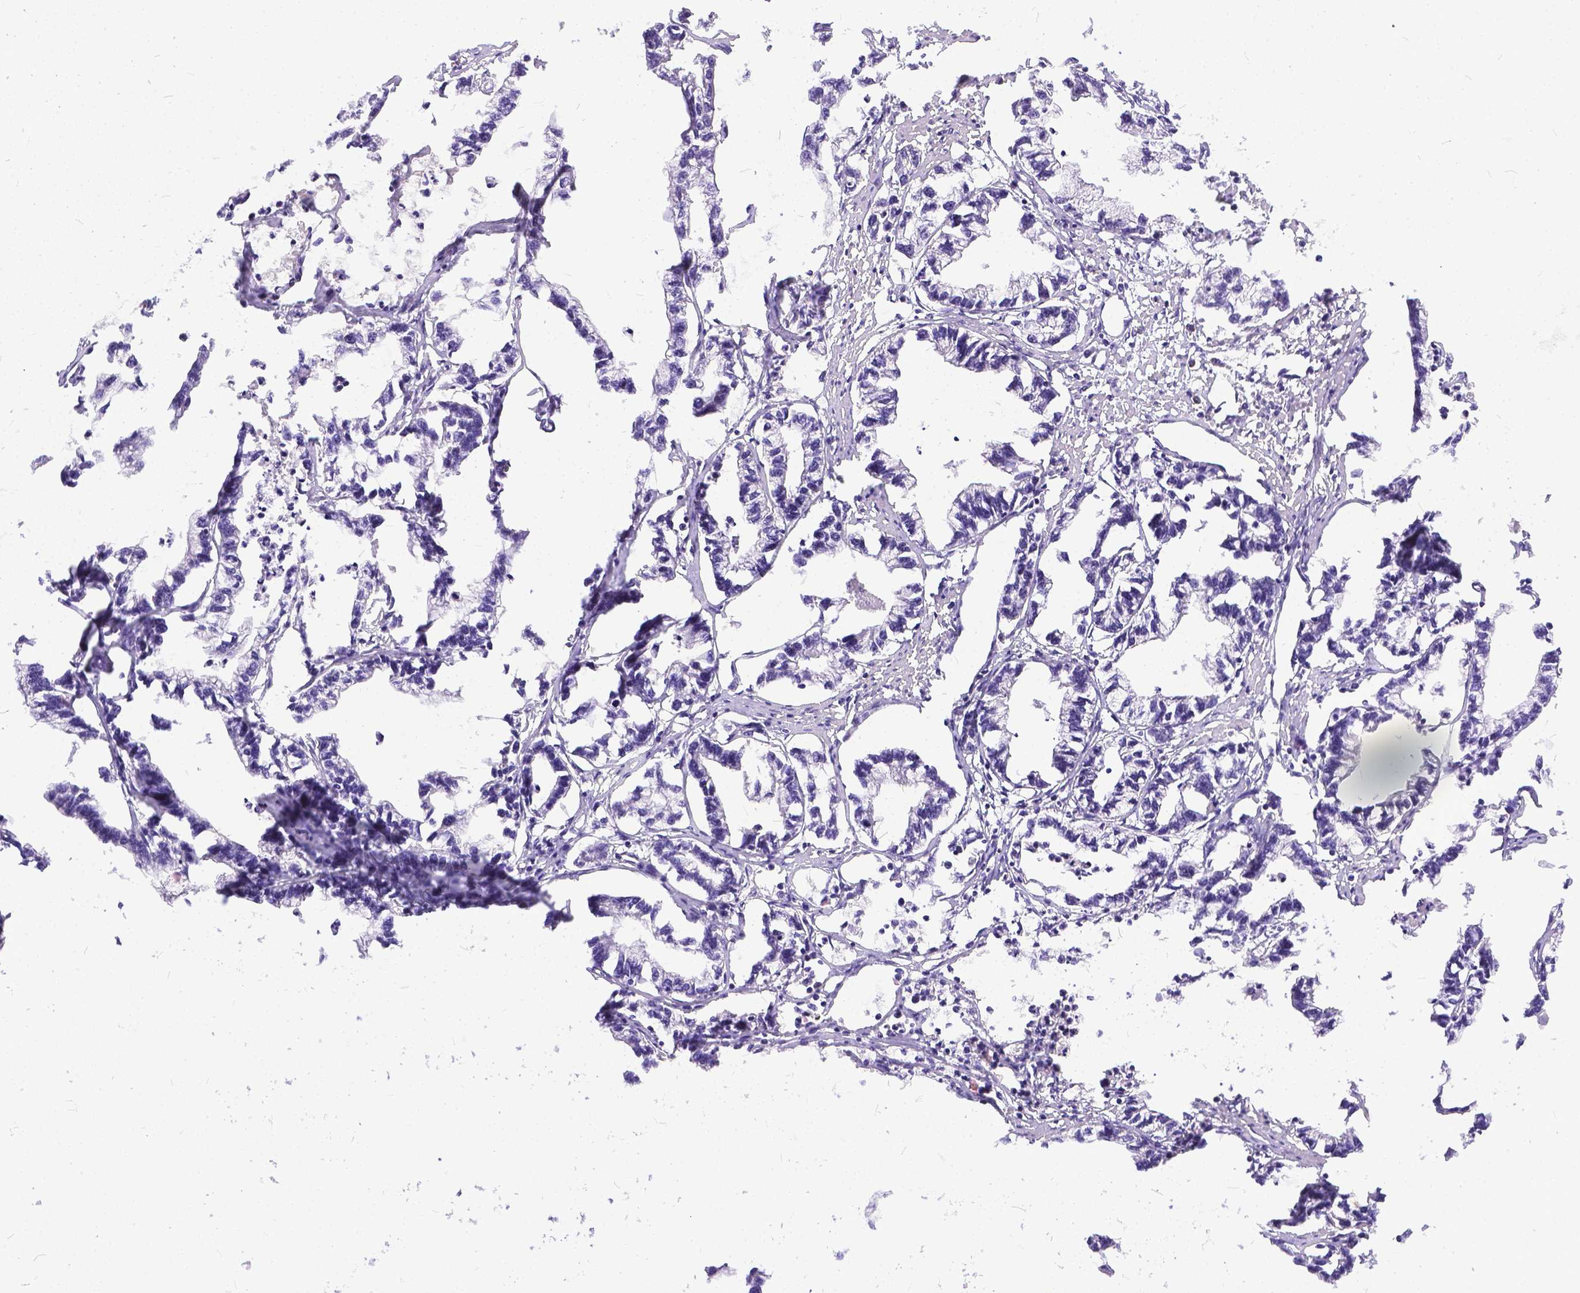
{"staining": {"intensity": "negative", "quantity": "none", "location": "none"}, "tissue": "stomach cancer", "cell_type": "Tumor cells", "image_type": "cancer", "snomed": [{"axis": "morphology", "description": "Adenocarcinoma, NOS"}, {"axis": "topography", "description": "Stomach"}], "caption": "Immunohistochemistry (IHC) histopathology image of human stomach cancer (adenocarcinoma) stained for a protein (brown), which reveals no positivity in tumor cells. (Immunohistochemistry (IHC), brightfield microscopy, high magnification).", "gene": "DLEC1", "patient": {"sex": "male", "age": 83}}